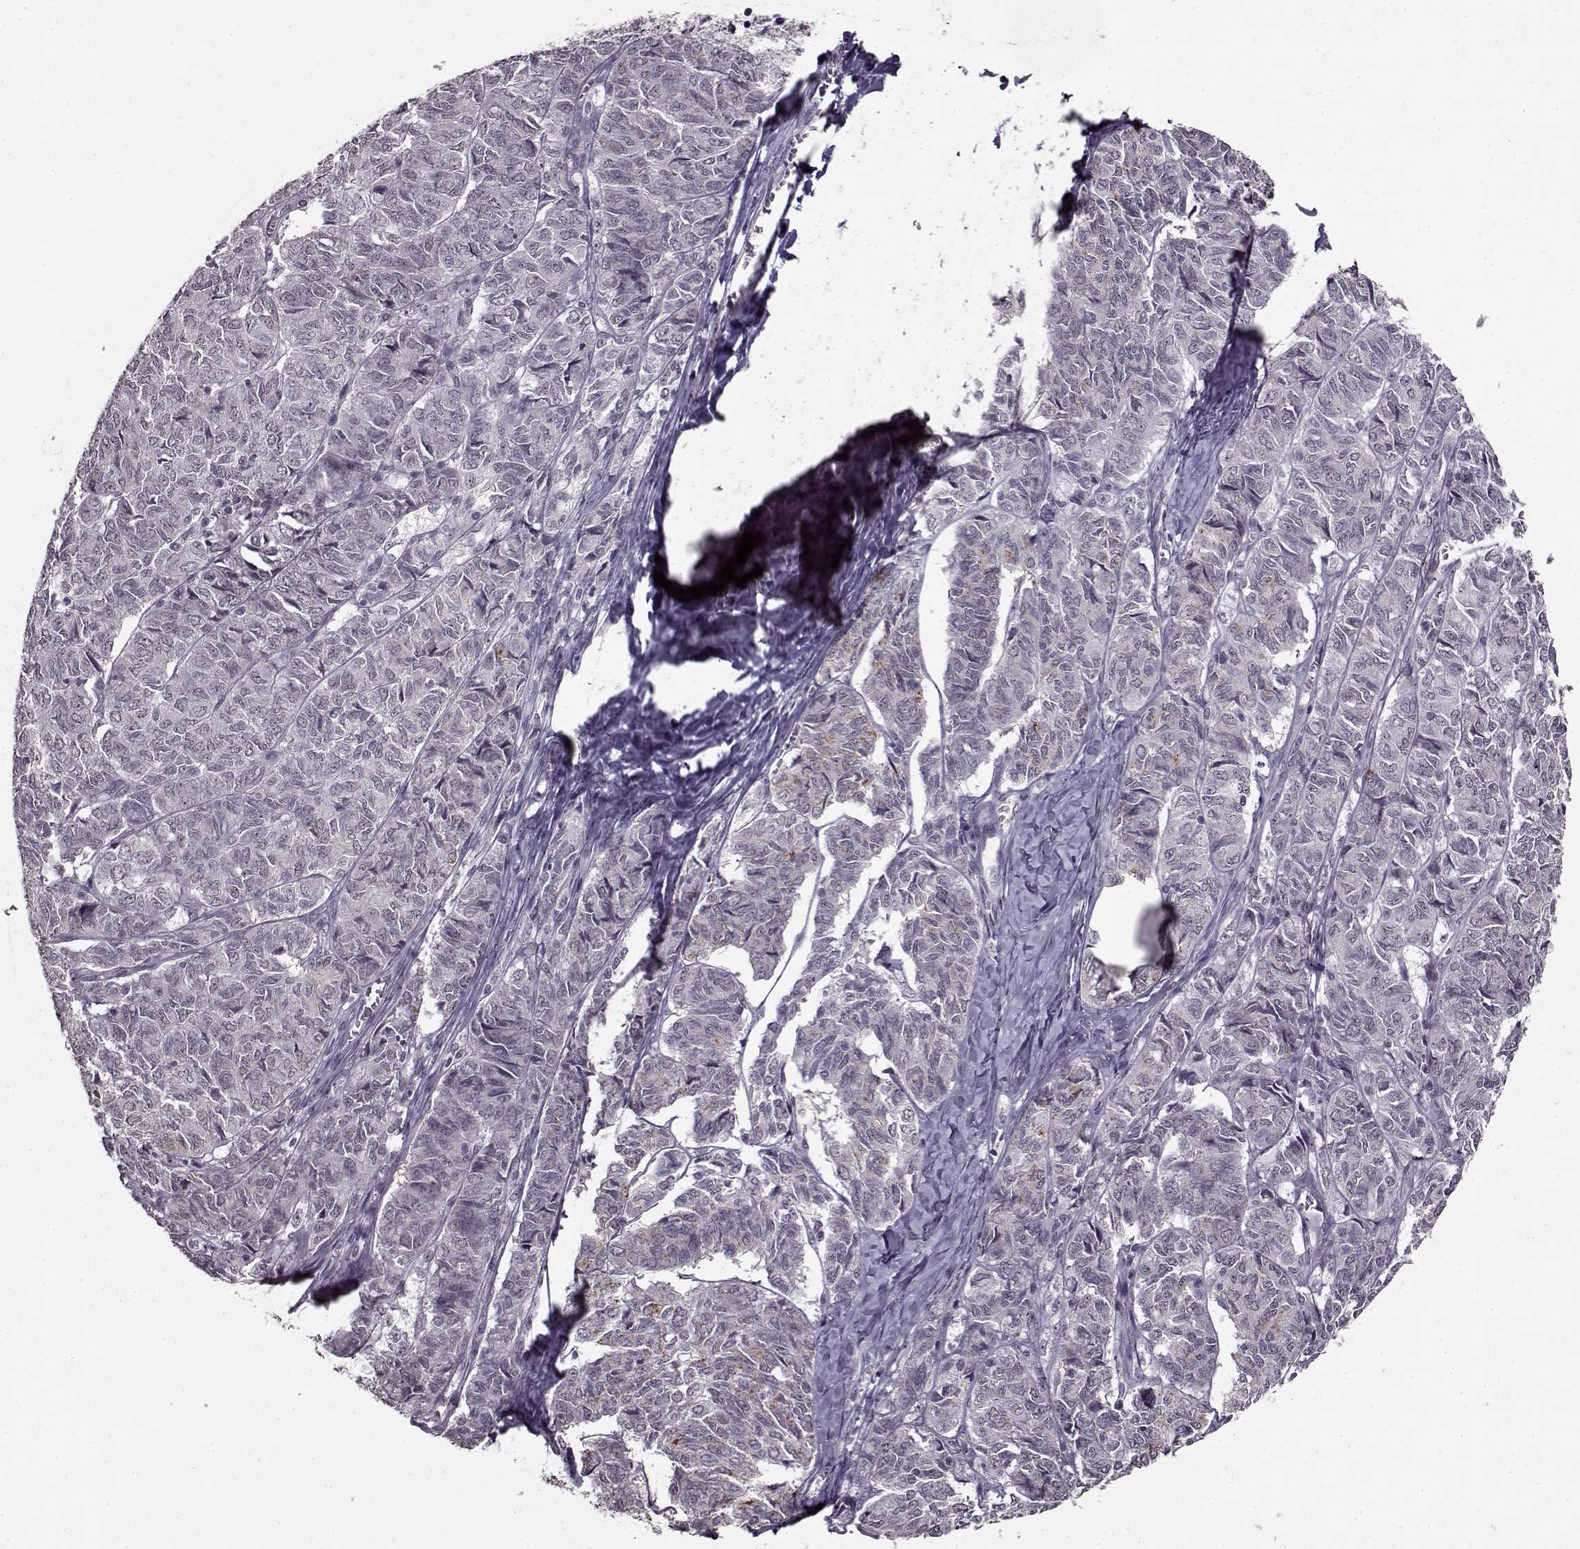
{"staining": {"intensity": "negative", "quantity": "none", "location": "none"}, "tissue": "ovarian cancer", "cell_type": "Tumor cells", "image_type": "cancer", "snomed": [{"axis": "morphology", "description": "Carcinoma, endometroid"}, {"axis": "topography", "description": "Ovary"}], "caption": "Endometroid carcinoma (ovarian) was stained to show a protein in brown. There is no significant staining in tumor cells.", "gene": "RP1L1", "patient": {"sex": "female", "age": 80}}